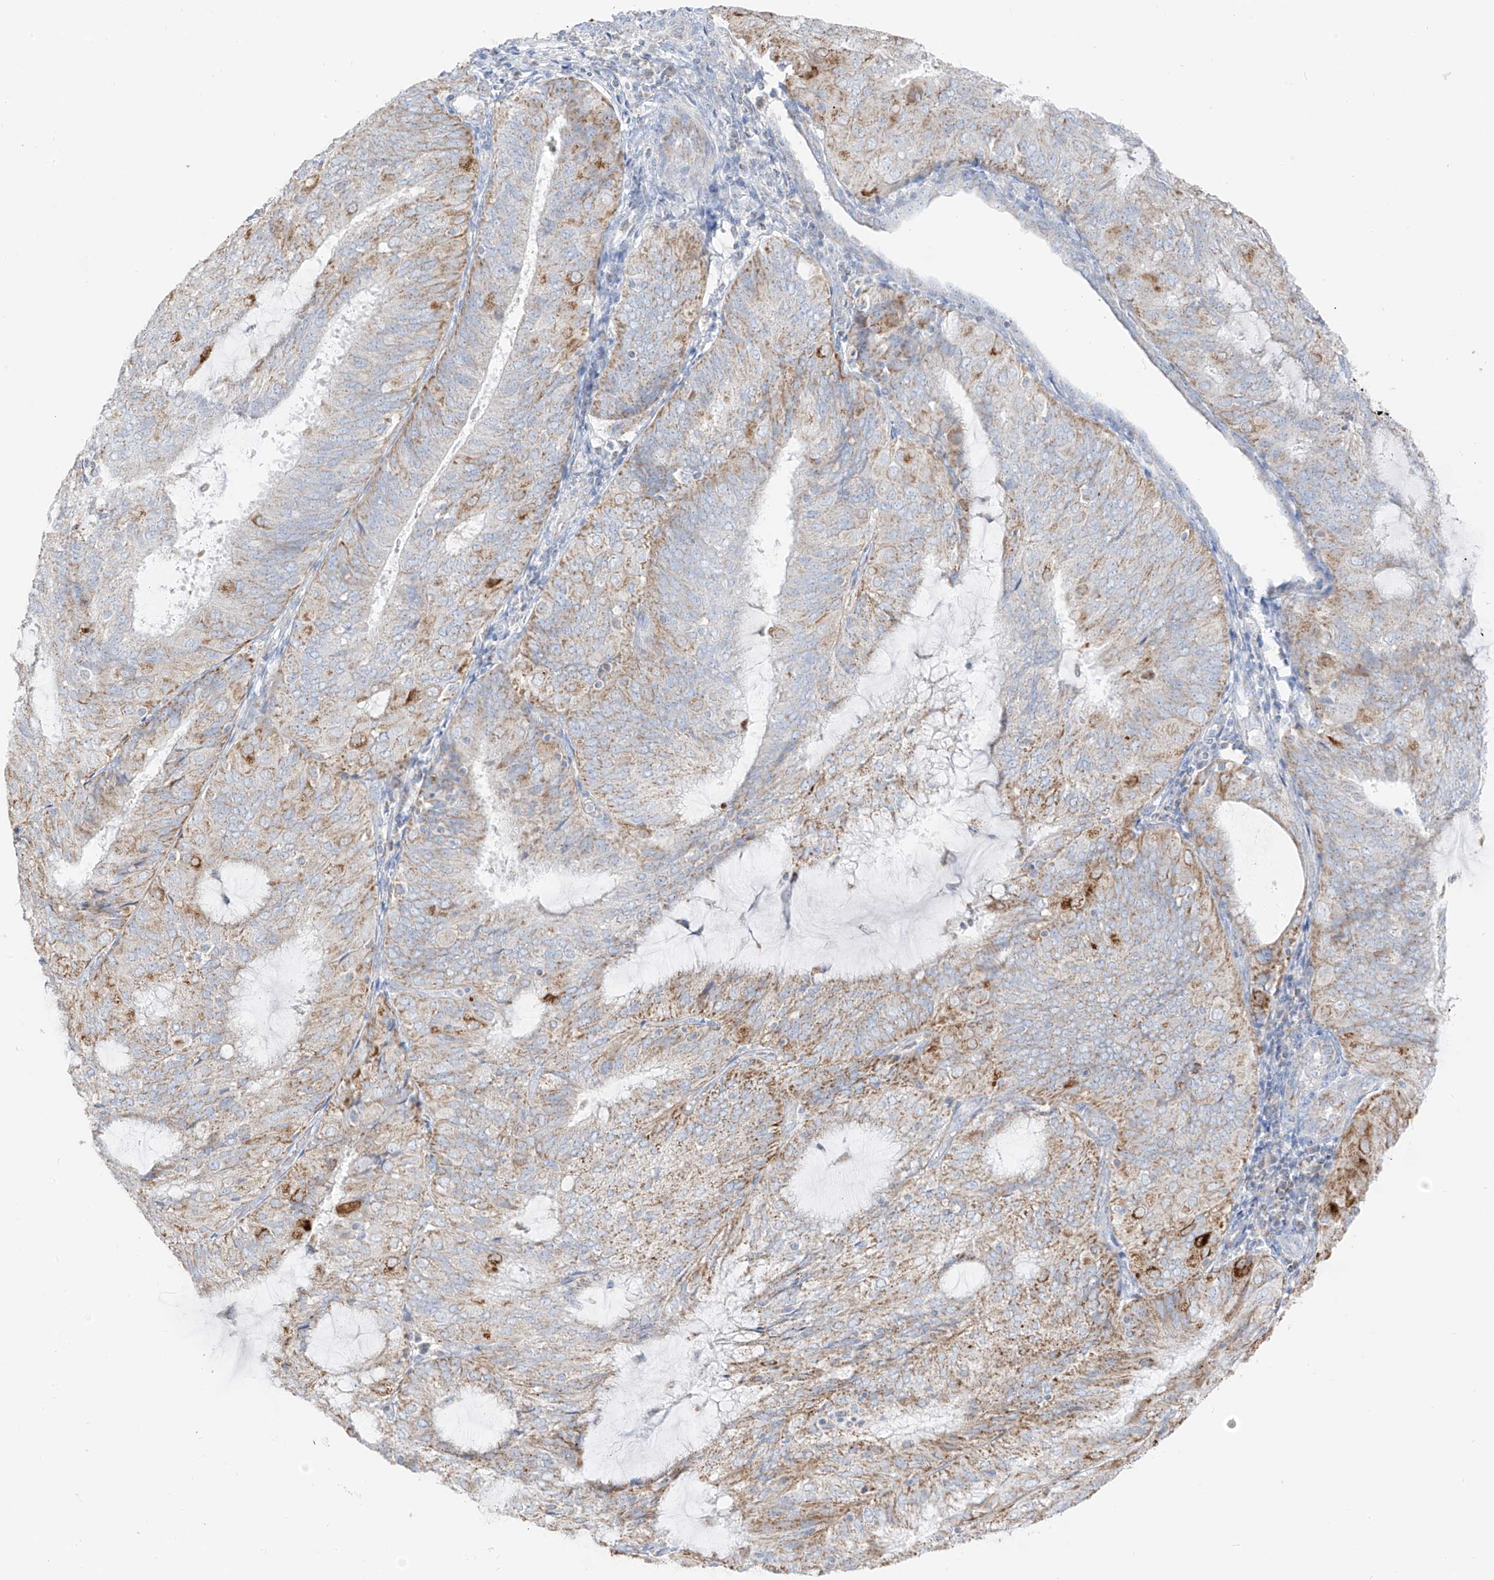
{"staining": {"intensity": "moderate", "quantity": ">75%", "location": "cytoplasmic/membranous"}, "tissue": "endometrial cancer", "cell_type": "Tumor cells", "image_type": "cancer", "snomed": [{"axis": "morphology", "description": "Adenocarcinoma, NOS"}, {"axis": "topography", "description": "Endometrium"}], "caption": "Immunohistochemistry micrograph of human endometrial adenocarcinoma stained for a protein (brown), which shows medium levels of moderate cytoplasmic/membranous staining in approximately >75% of tumor cells.", "gene": "ETHE1", "patient": {"sex": "female", "age": 81}}